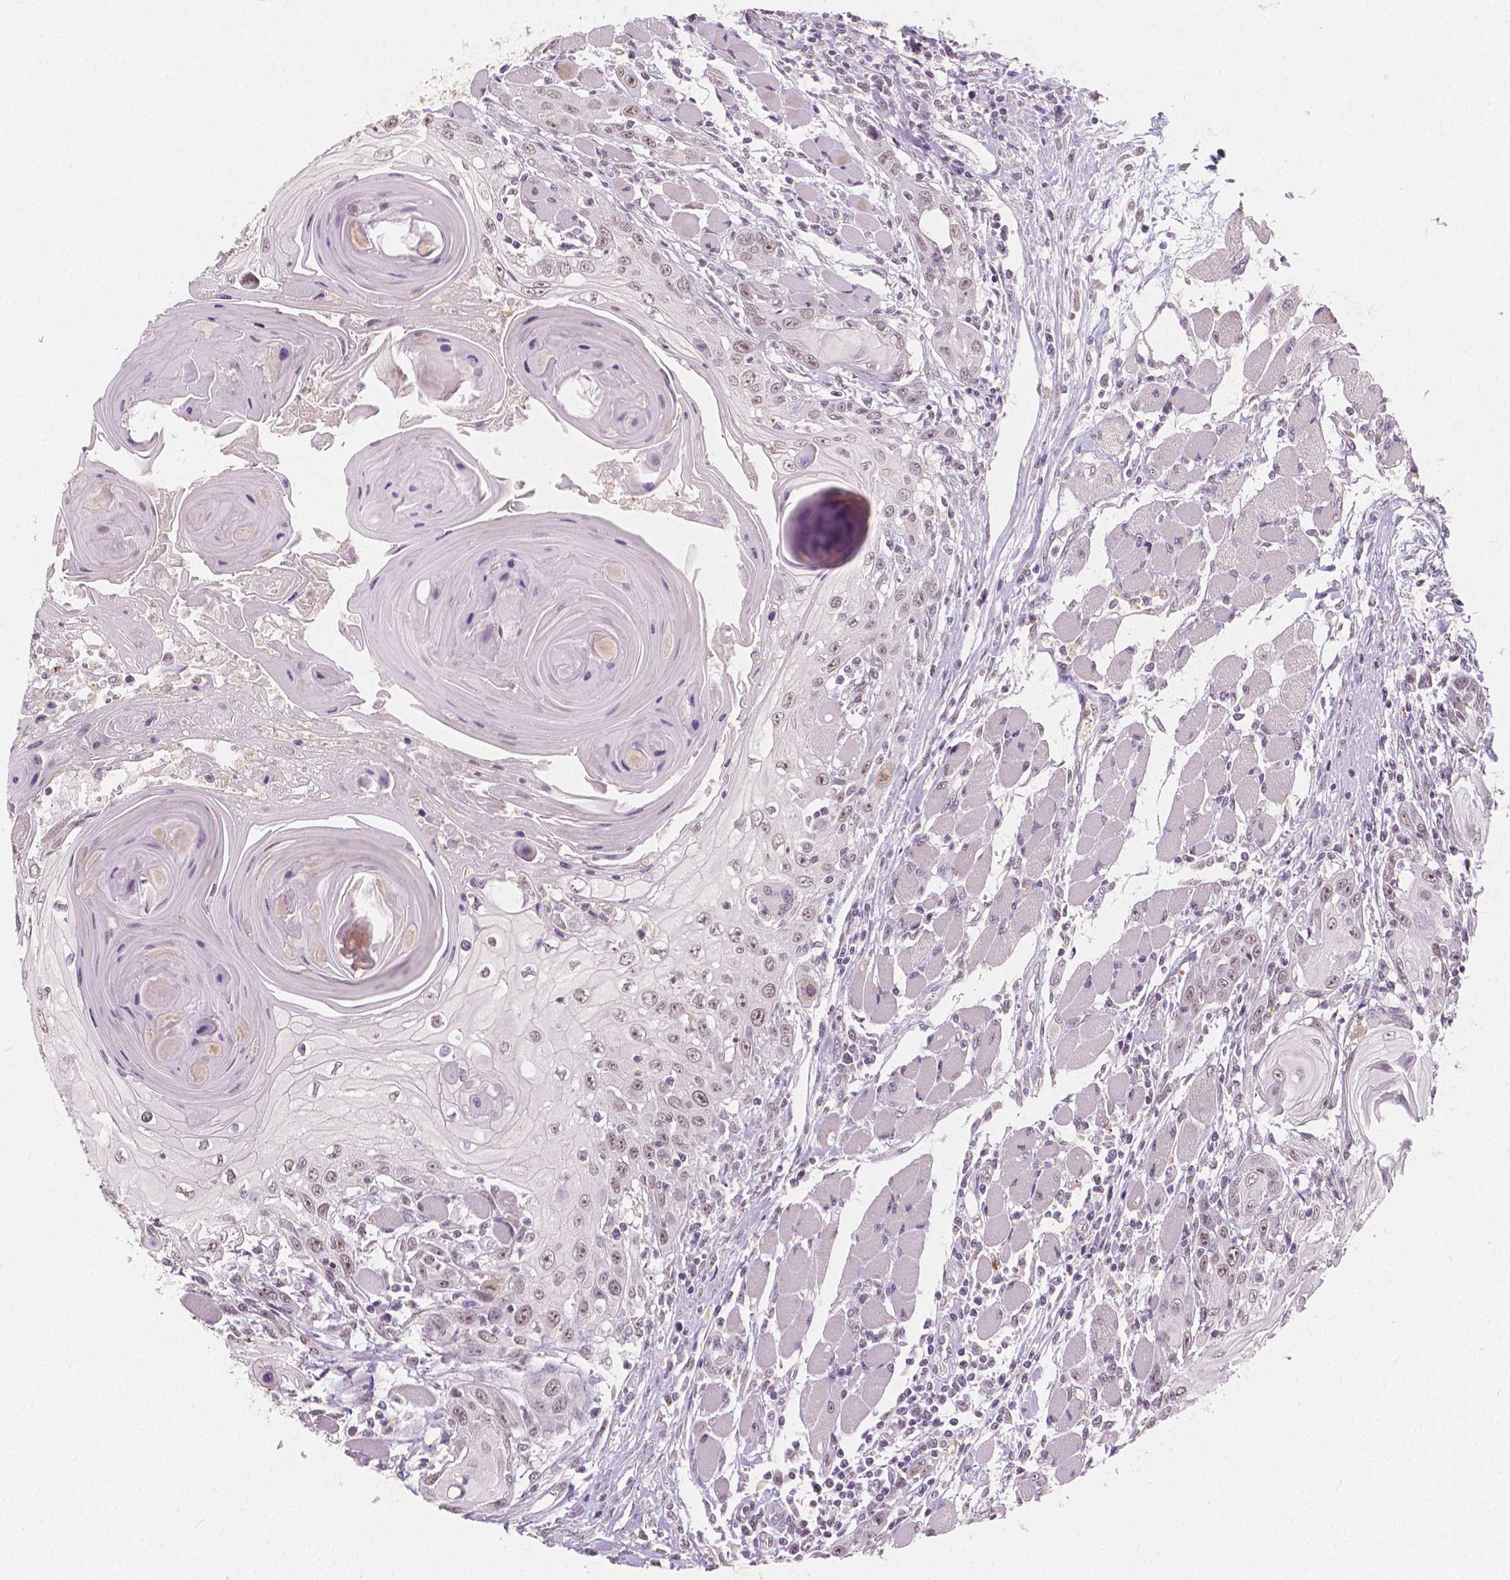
{"staining": {"intensity": "weak", "quantity": "25%-75%", "location": "nuclear"}, "tissue": "head and neck cancer", "cell_type": "Tumor cells", "image_type": "cancer", "snomed": [{"axis": "morphology", "description": "Squamous cell carcinoma, NOS"}, {"axis": "topography", "description": "Head-Neck"}], "caption": "A micrograph showing weak nuclear expression in approximately 25%-75% of tumor cells in squamous cell carcinoma (head and neck), as visualized by brown immunohistochemical staining.", "gene": "NOLC1", "patient": {"sex": "female", "age": 80}}